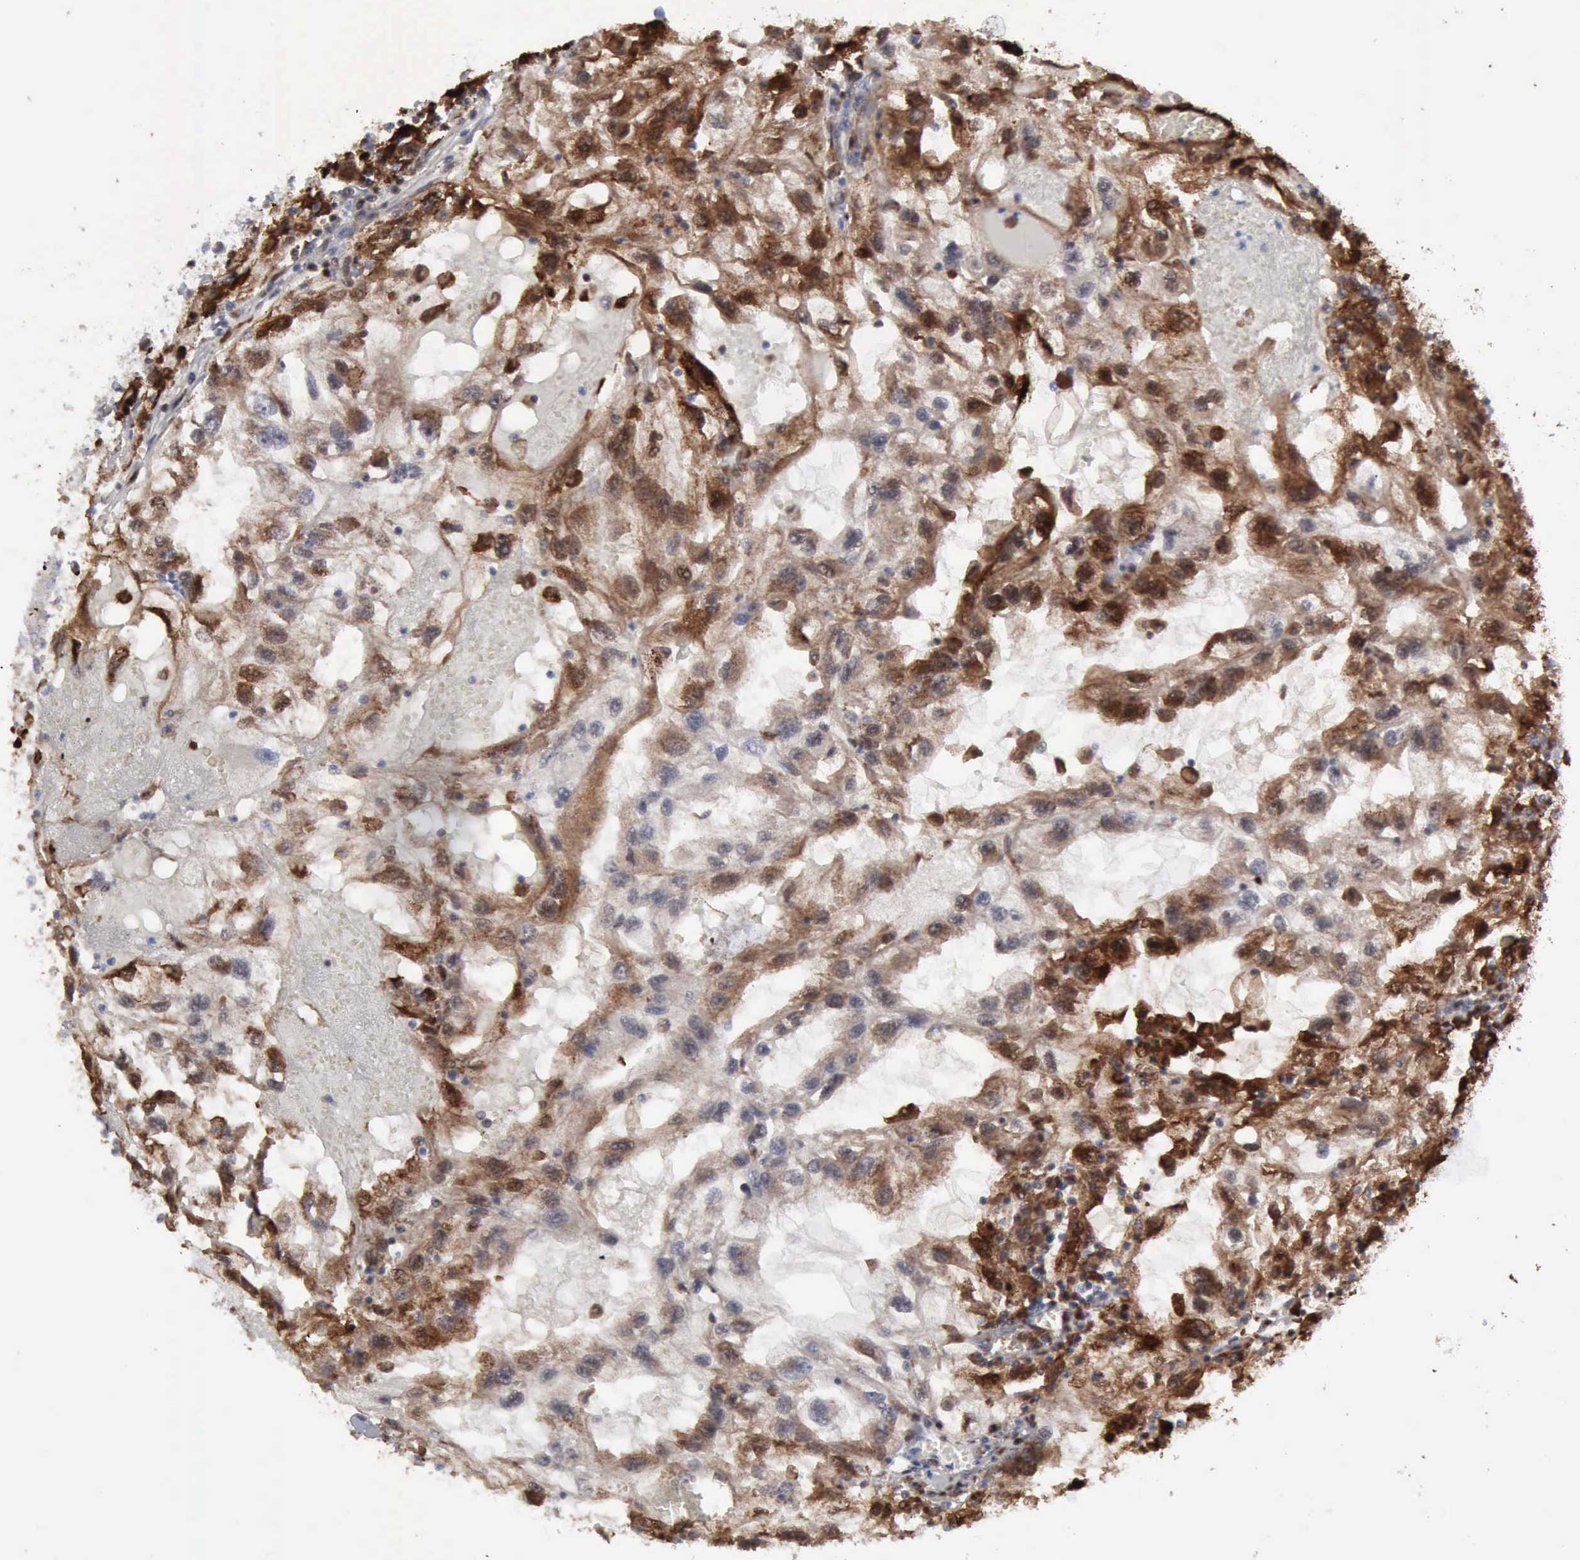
{"staining": {"intensity": "moderate", "quantity": "25%-75%", "location": "cytoplasmic/membranous,nuclear"}, "tissue": "renal cancer", "cell_type": "Tumor cells", "image_type": "cancer", "snomed": [{"axis": "morphology", "description": "Normal tissue, NOS"}, {"axis": "morphology", "description": "Adenocarcinoma, NOS"}, {"axis": "topography", "description": "Kidney"}], "caption": "The photomicrograph displays a brown stain indicating the presence of a protein in the cytoplasmic/membranous and nuclear of tumor cells in renal cancer.", "gene": "STAT1", "patient": {"sex": "male", "age": 71}}